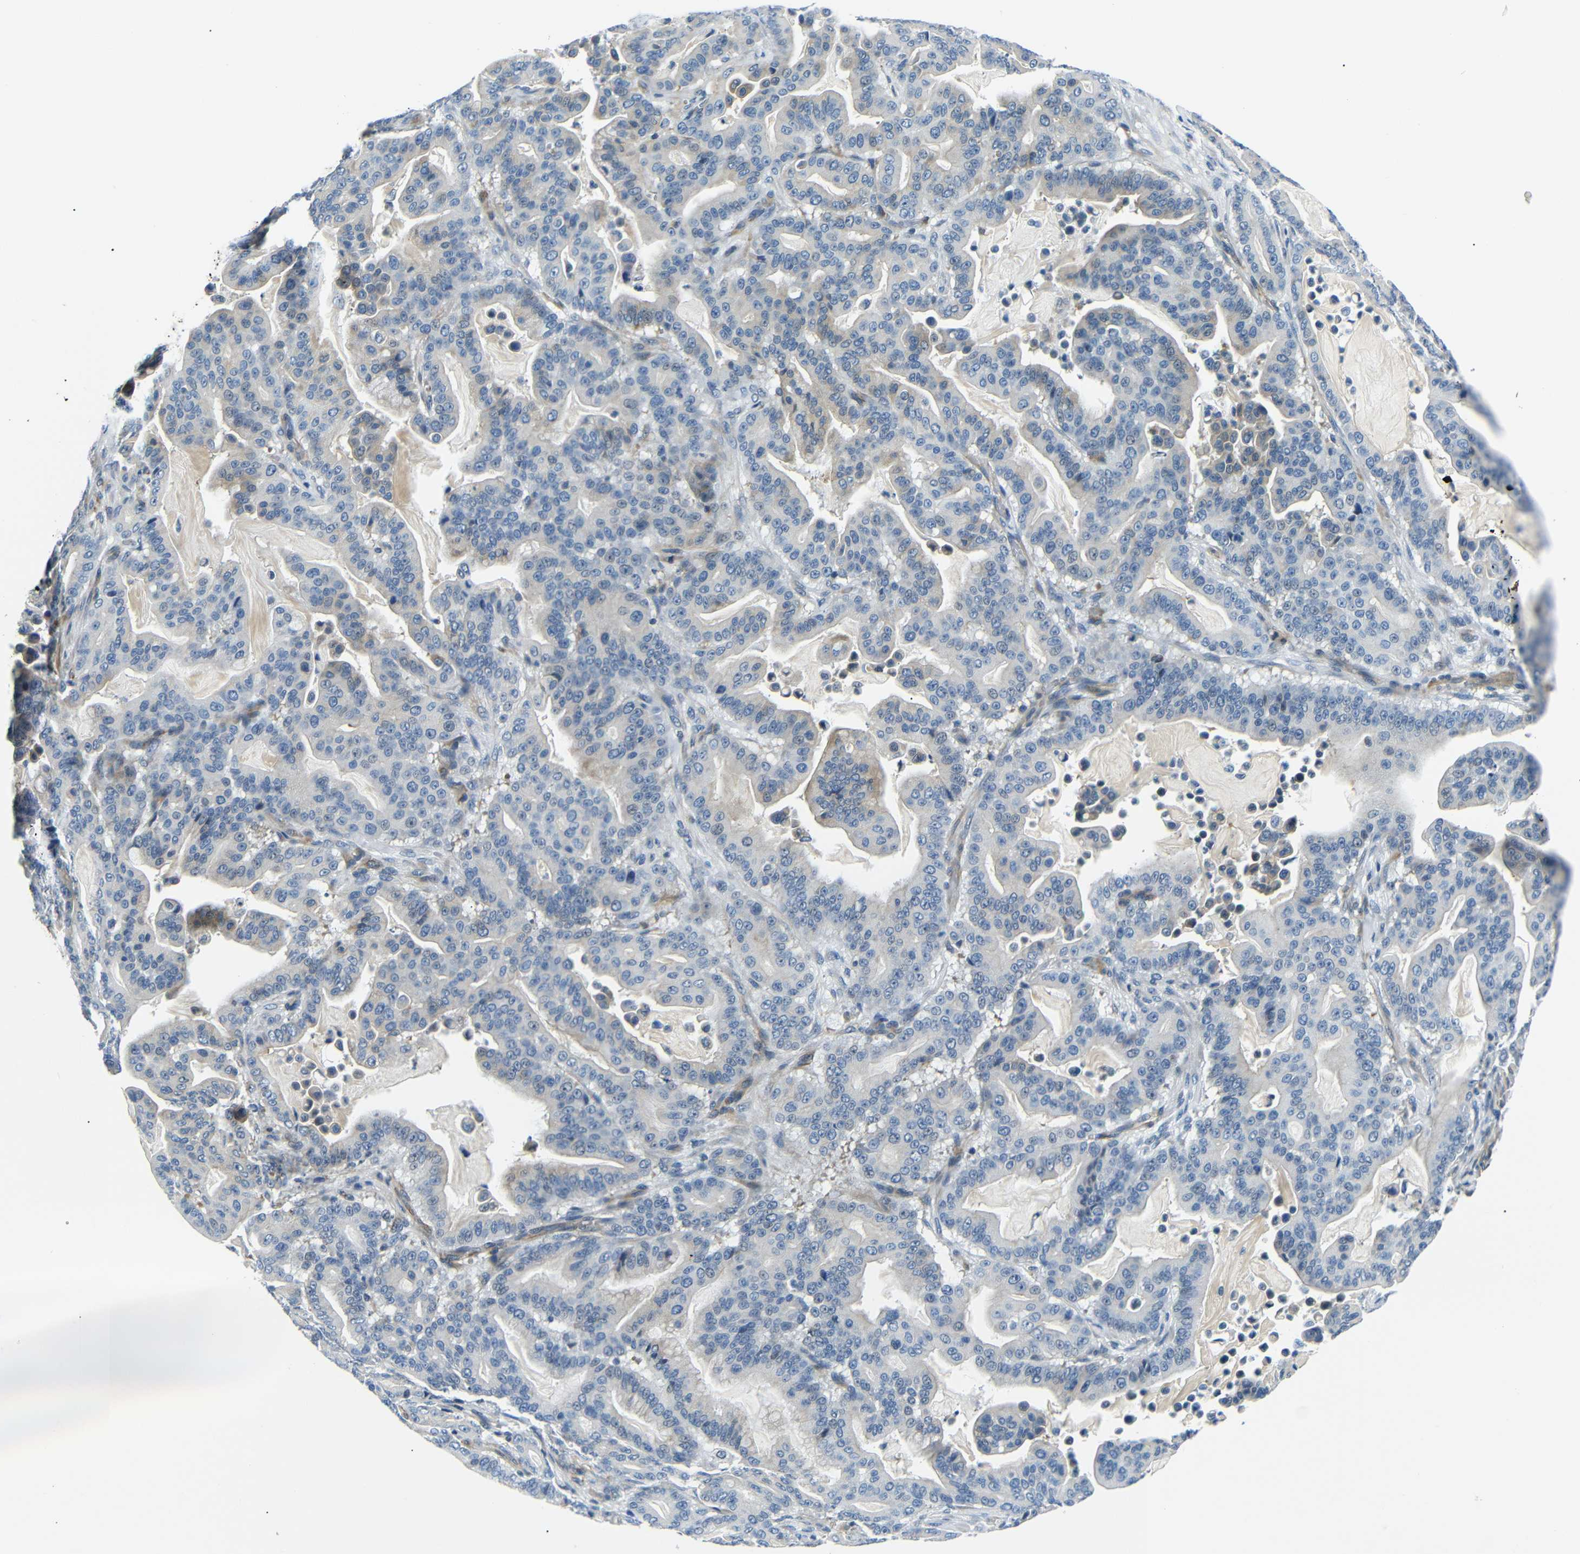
{"staining": {"intensity": "weak", "quantity": "<25%", "location": "cytoplasmic/membranous"}, "tissue": "pancreatic cancer", "cell_type": "Tumor cells", "image_type": "cancer", "snomed": [{"axis": "morphology", "description": "Adenocarcinoma, NOS"}, {"axis": "topography", "description": "Pancreas"}], "caption": "Human pancreatic cancer stained for a protein using immunohistochemistry shows no positivity in tumor cells.", "gene": "TAFA1", "patient": {"sex": "male", "age": 63}}